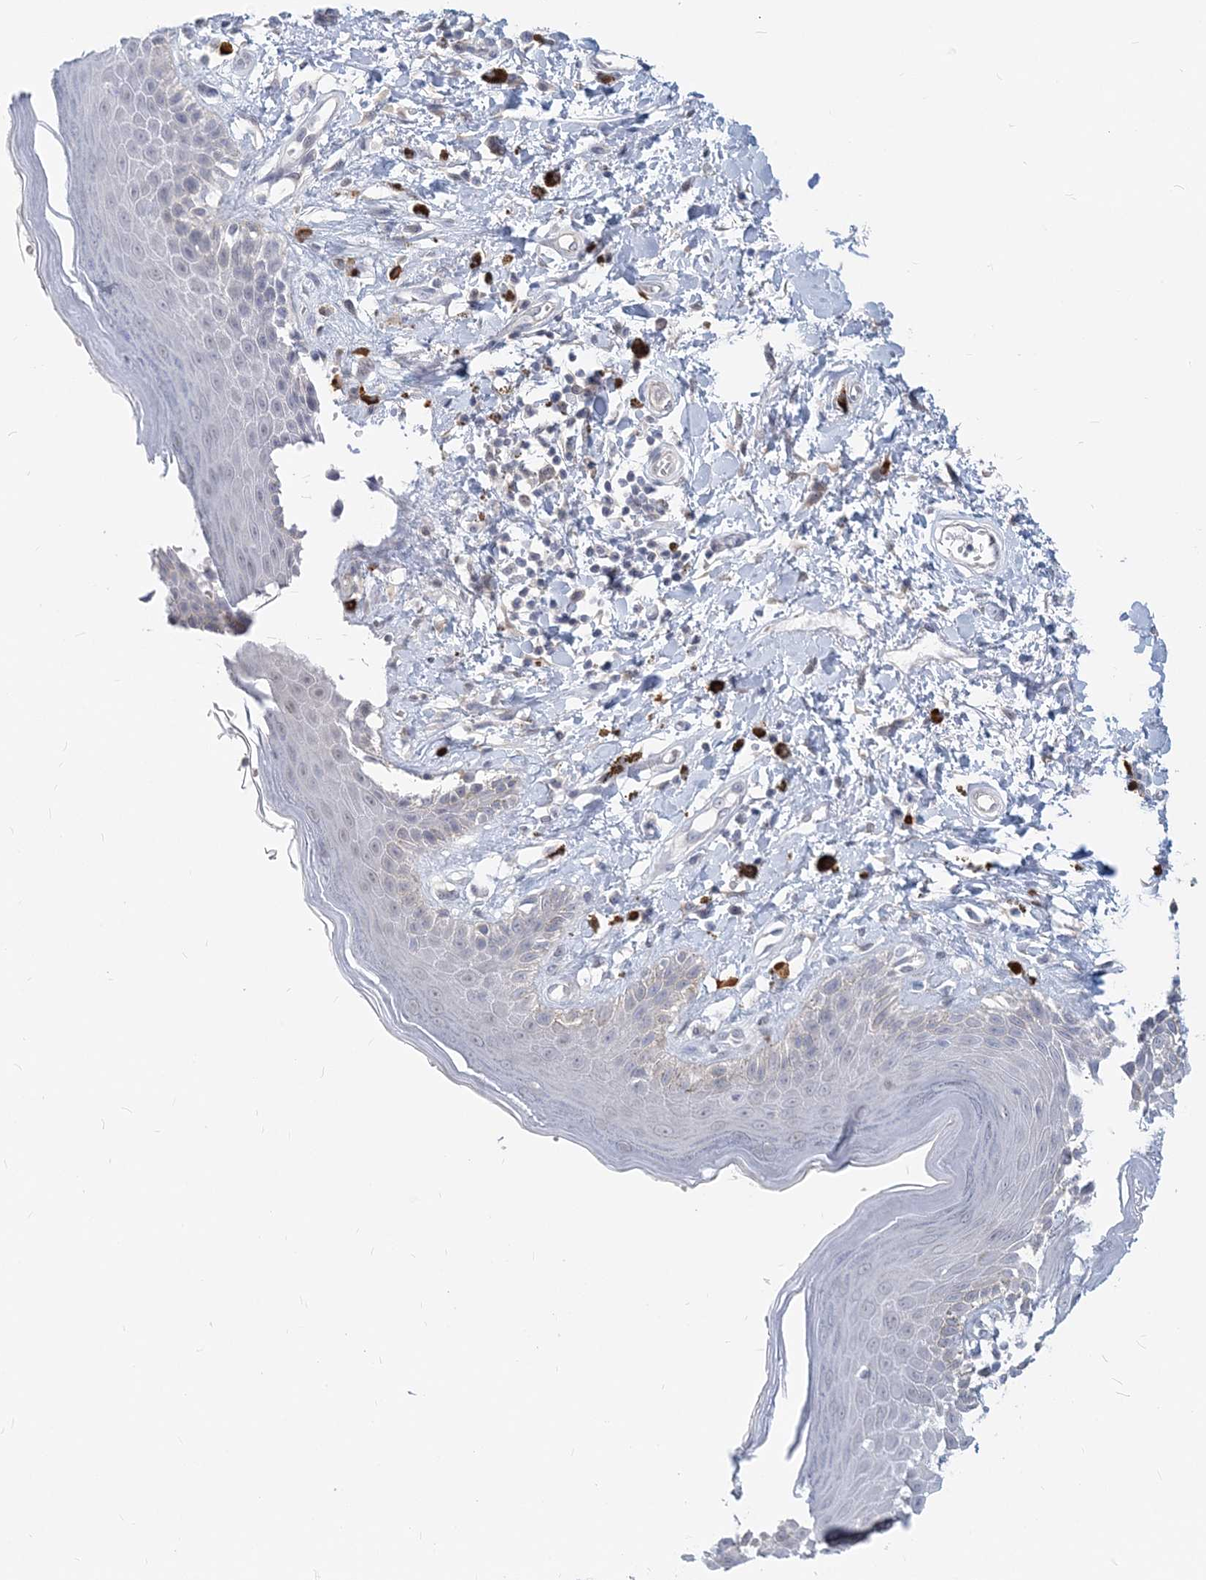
{"staining": {"intensity": "negative", "quantity": "none", "location": "none"}, "tissue": "skin", "cell_type": "Epidermal cells", "image_type": "normal", "snomed": [{"axis": "morphology", "description": "Normal tissue, NOS"}, {"axis": "topography", "description": "Anal"}], "caption": "Histopathology image shows no significant protein positivity in epidermal cells of benign skin.", "gene": "GMPPA", "patient": {"sex": "female", "age": 78}}